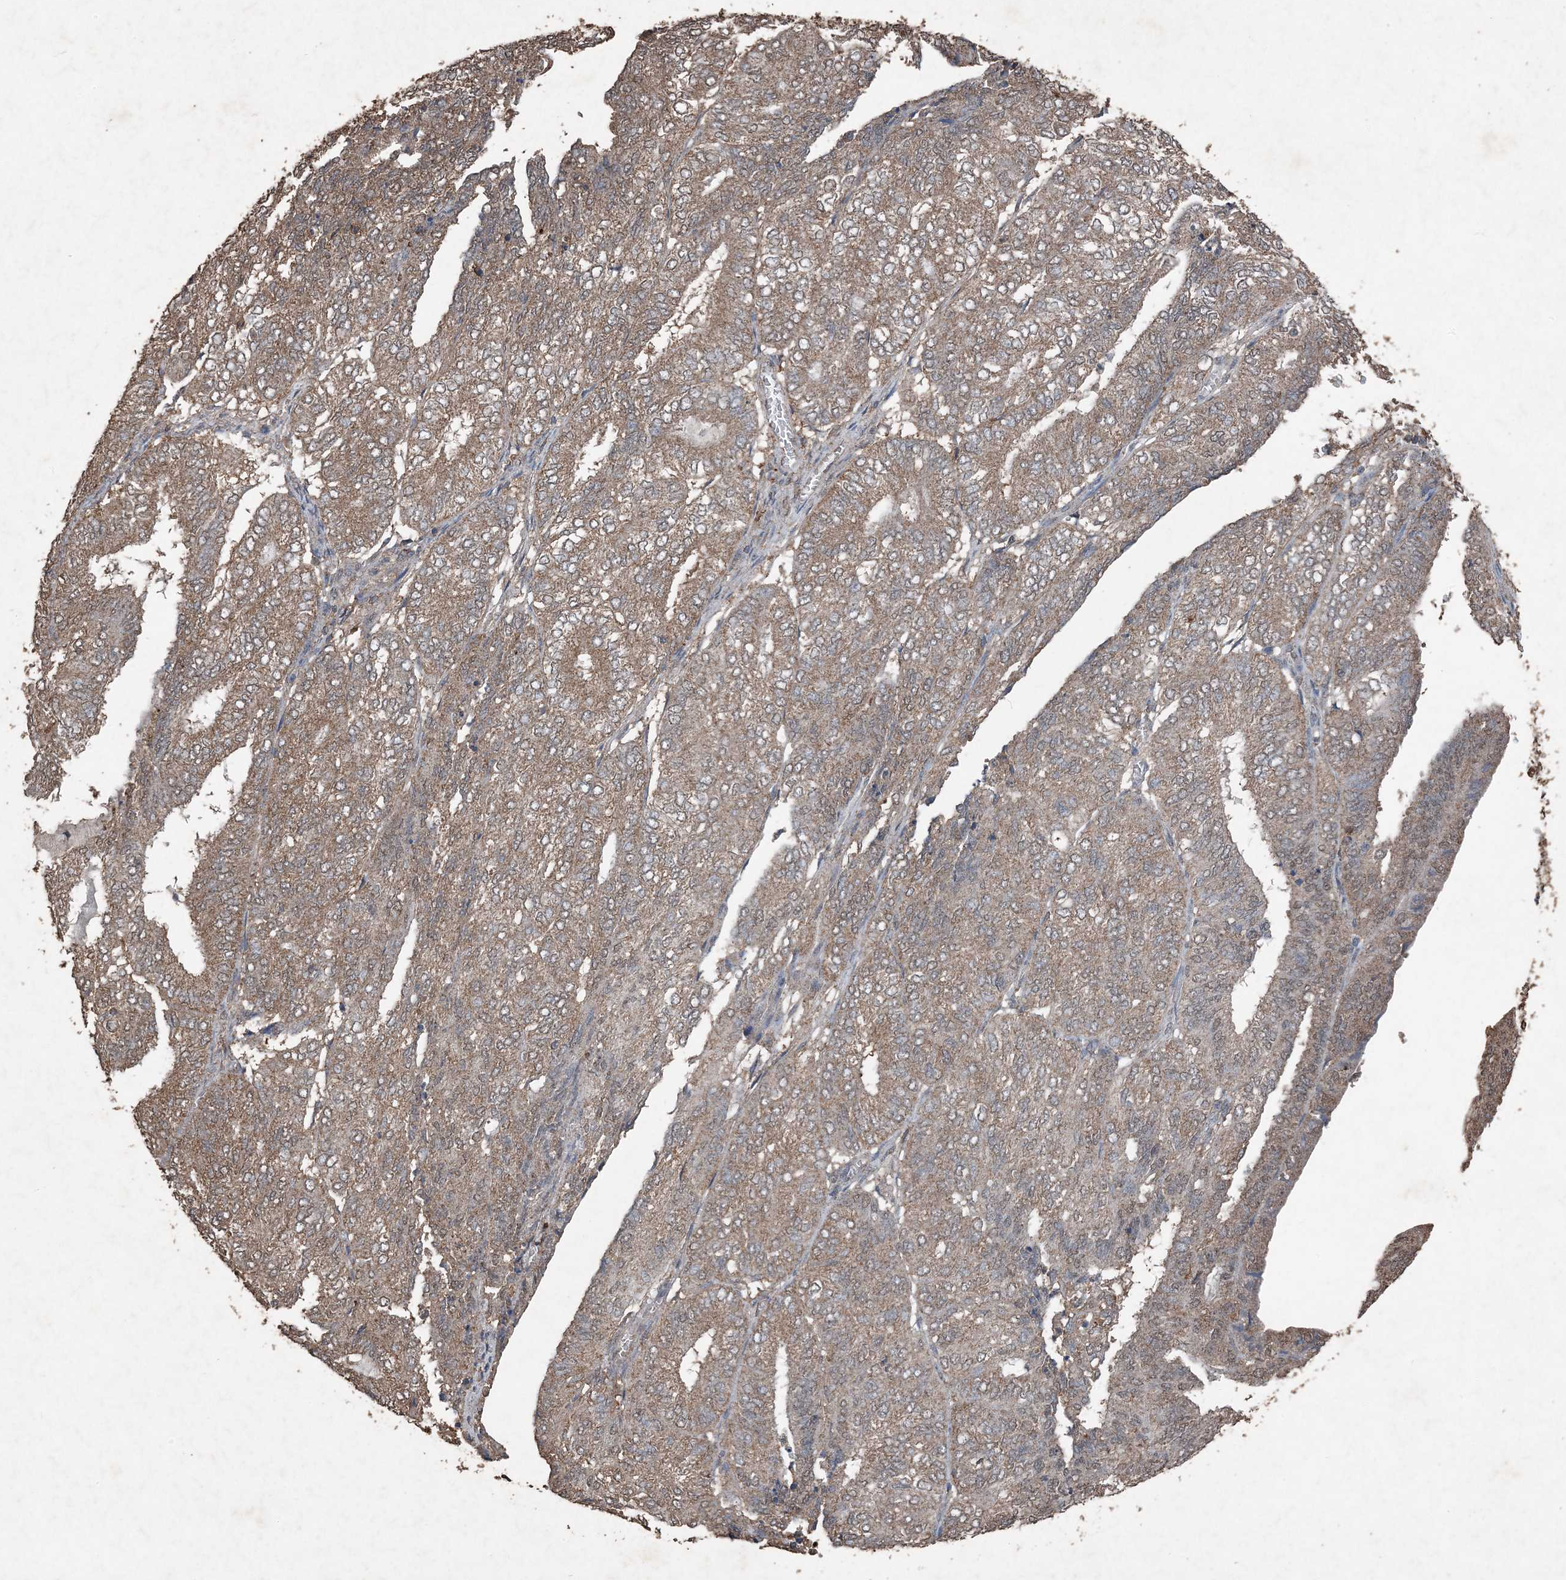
{"staining": {"intensity": "moderate", "quantity": ">75%", "location": "cytoplasmic/membranous"}, "tissue": "endometrial cancer", "cell_type": "Tumor cells", "image_type": "cancer", "snomed": [{"axis": "morphology", "description": "Adenocarcinoma, NOS"}, {"axis": "topography", "description": "Uterus"}], "caption": "DAB (3,3'-diaminobenzidine) immunohistochemical staining of endometrial cancer exhibits moderate cytoplasmic/membranous protein staining in about >75% of tumor cells.", "gene": "FCN3", "patient": {"sex": "female", "age": 60}}